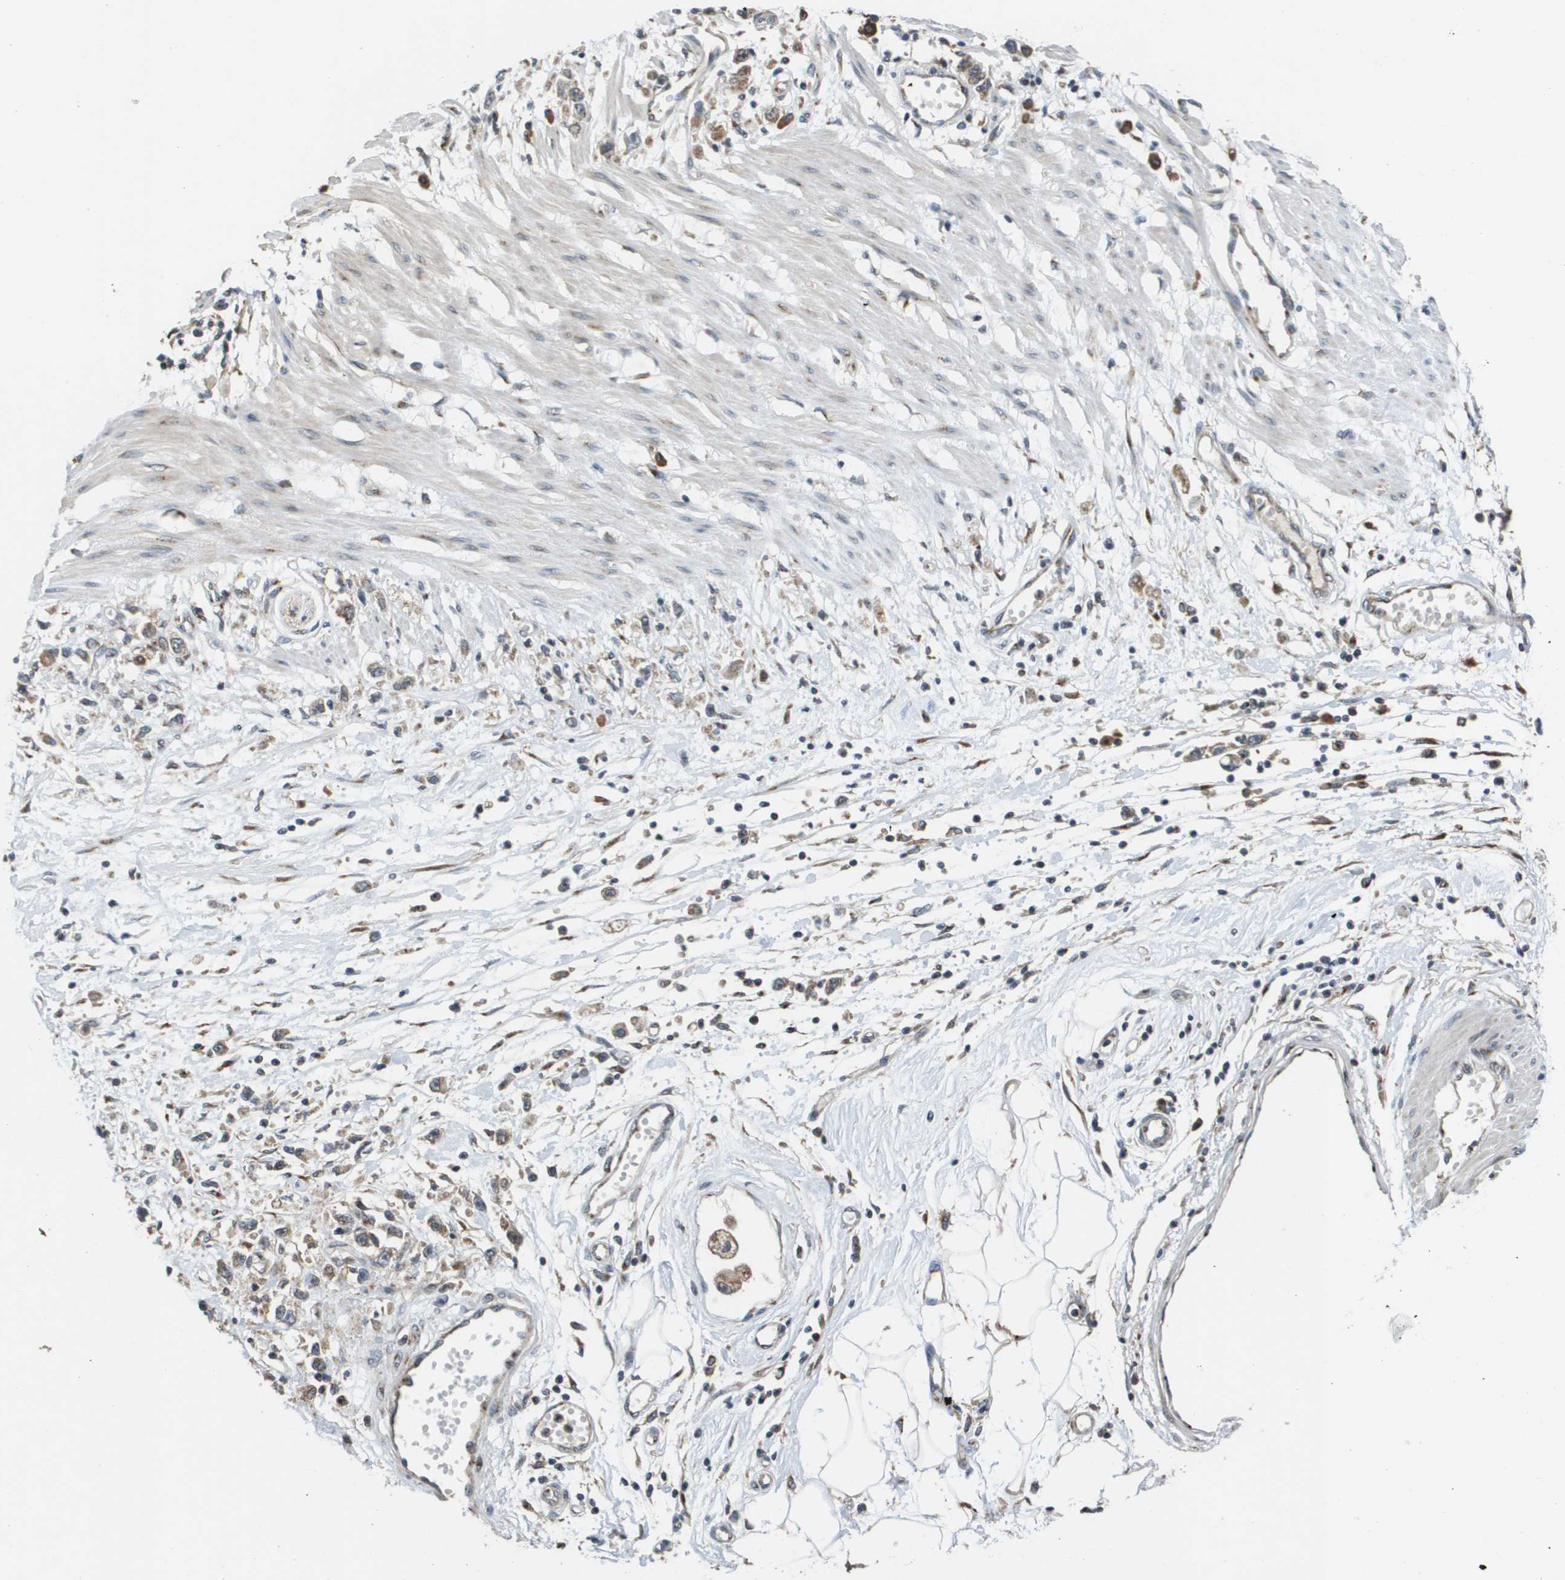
{"staining": {"intensity": "moderate", "quantity": "25%-75%", "location": "cytoplasmic/membranous"}, "tissue": "stomach cancer", "cell_type": "Tumor cells", "image_type": "cancer", "snomed": [{"axis": "morphology", "description": "Adenocarcinoma, NOS"}, {"axis": "topography", "description": "Stomach"}], "caption": "IHC of adenocarcinoma (stomach) exhibits medium levels of moderate cytoplasmic/membranous staining in about 25%-75% of tumor cells. (DAB IHC with brightfield microscopy, high magnification).", "gene": "PCK1", "patient": {"sex": "female", "age": 59}}